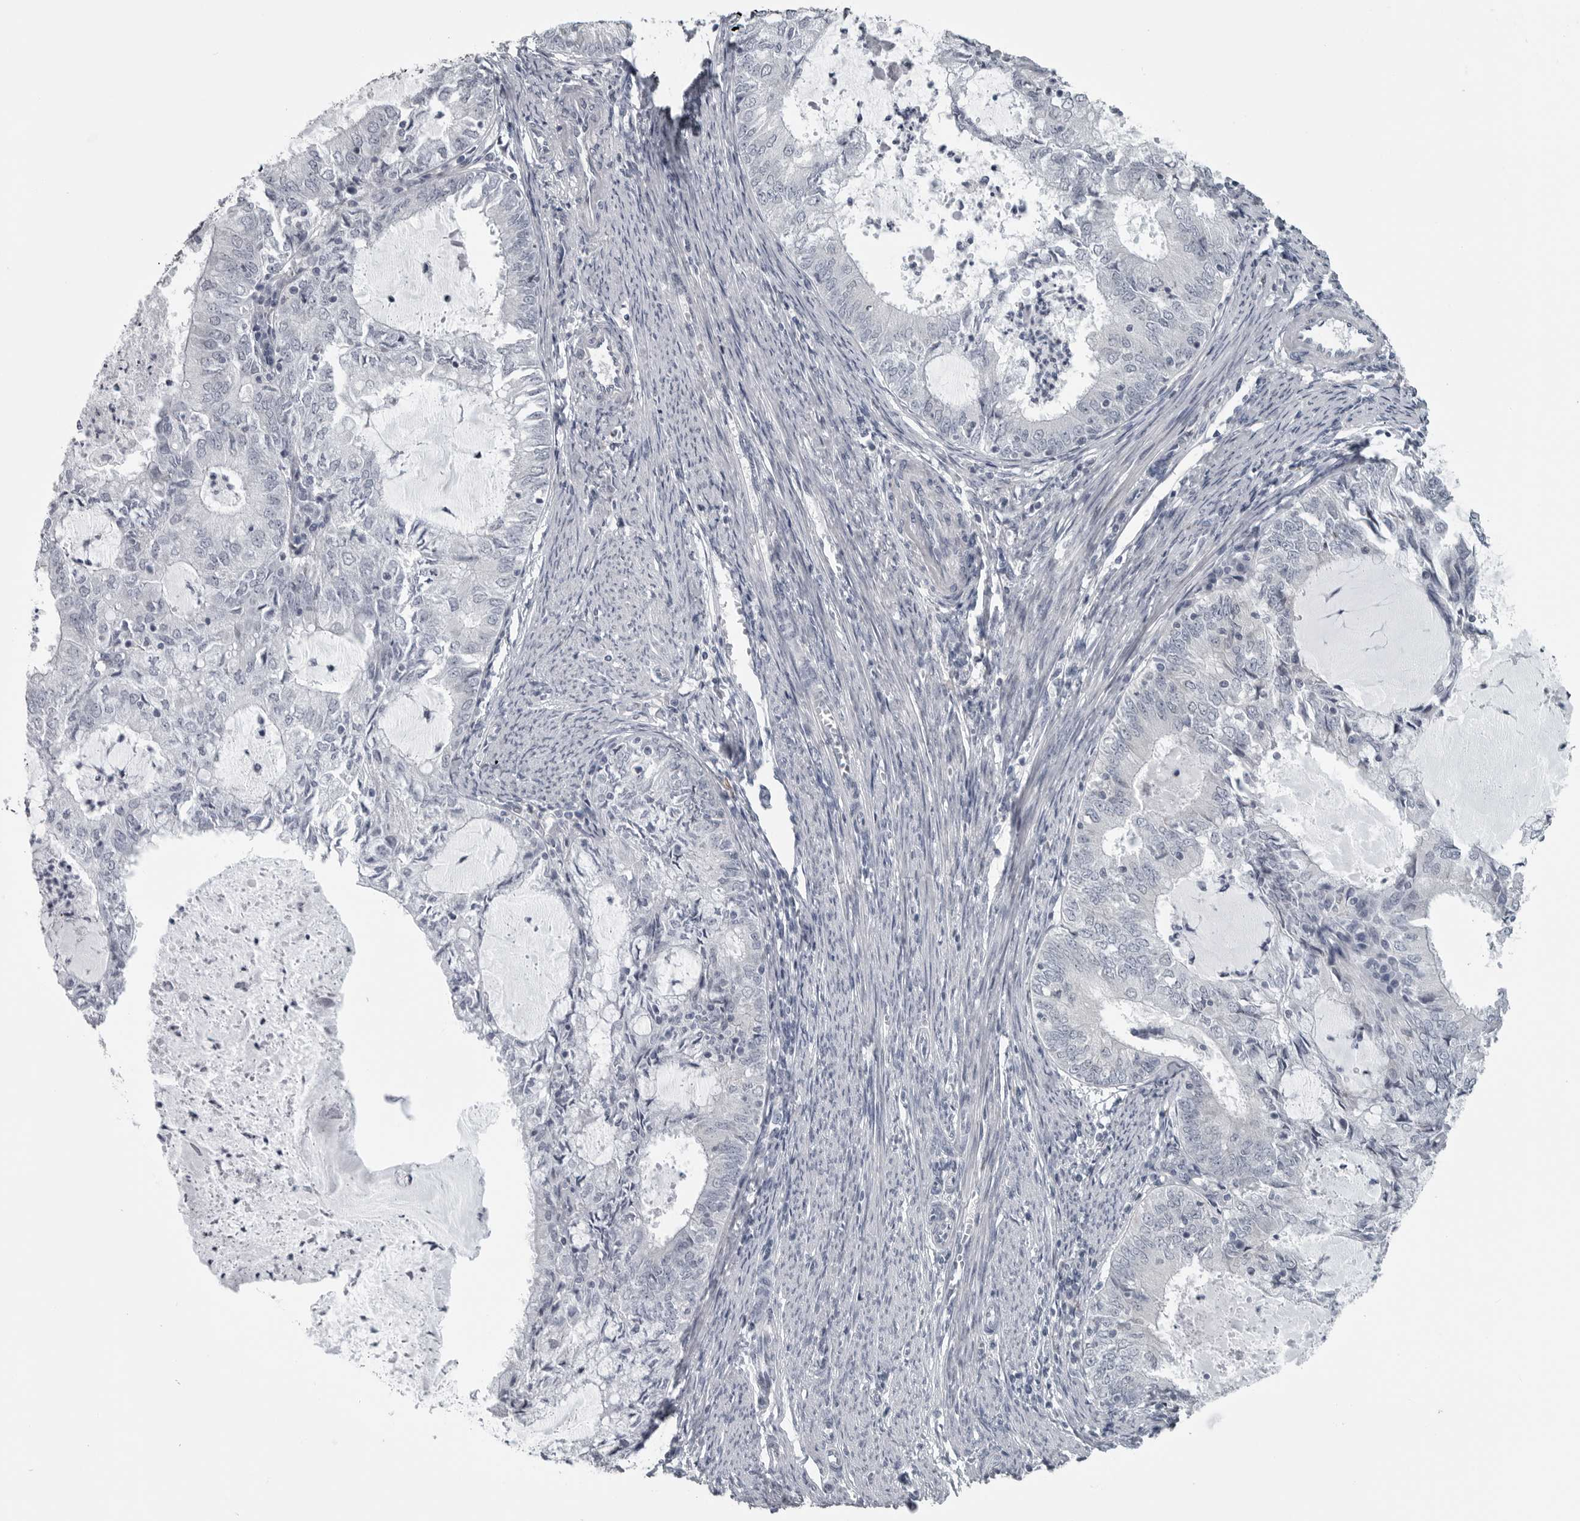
{"staining": {"intensity": "negative", "quantity": "none", "location": "none"}, "tissue": "endometrial cancer", "cell_type": "Tumor cells", "image_type": "cancer", "snomed": [{"axis": "morphology", "description": "Adenocarcinoma, NOS"}, {"axis": "topography", "description": "Endometrium"}], "caption": "Endometrial adenocarcinoma was stained to show a protein in brown. There is no significant positivity in tumor cells.", "gene": "LYSMD1", "patient": {"sex": "female", "age": 57}}